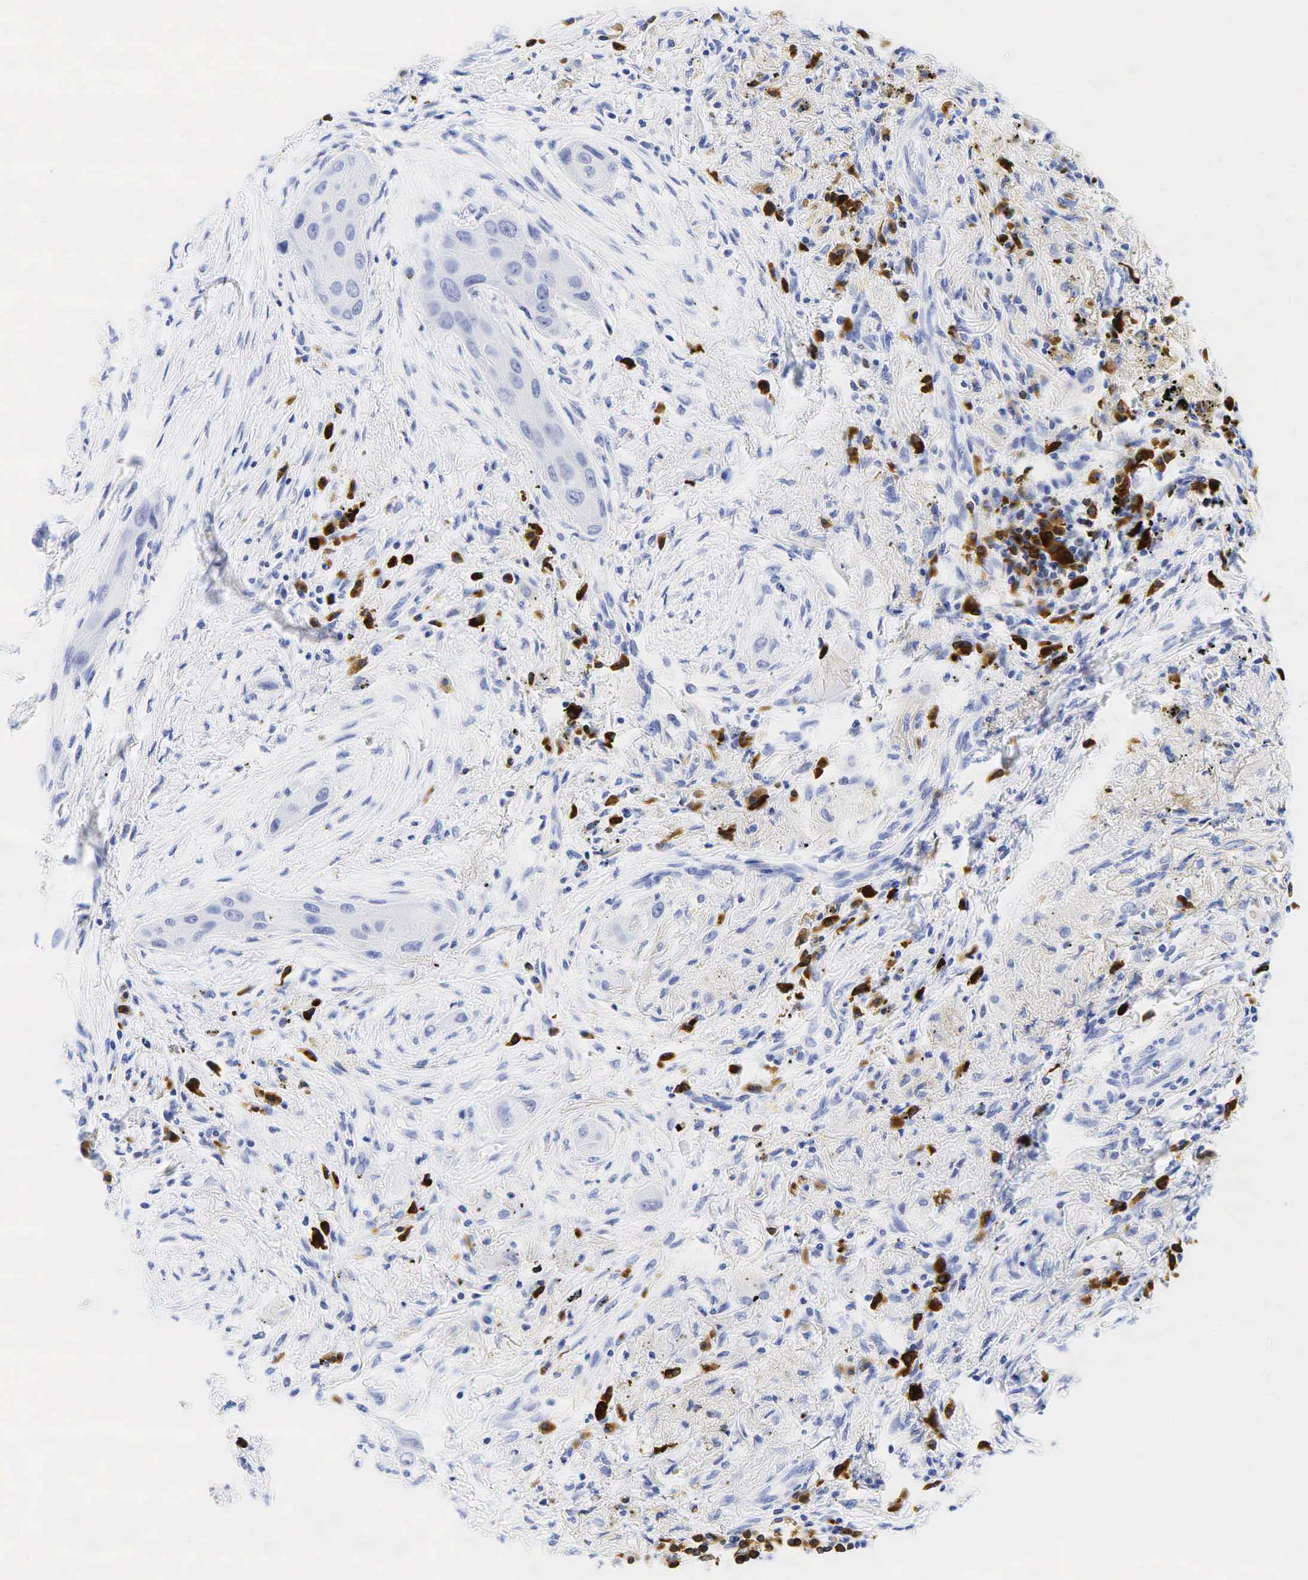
{"staining": {"intensity": "negative", "quantity": "none", "location": "none"}, "tissue": "lung cancer", "cell_type": "Tumor cells", "image_type": "cancer", "snomed": [{"axis": "morphology", "description": "Squamous cell carcinoma, NOS"}, {"axis": "topography", "description": "Lung"}], "caption": "An immunohistochemistry image of lung cancer (squamous cell carcinoma) is shown. There is no staining in tumor cells of lung cancer (squamous cell carcinoma).", "gene": "CD79A", "patient": {"sex": "male", "age": 71}}